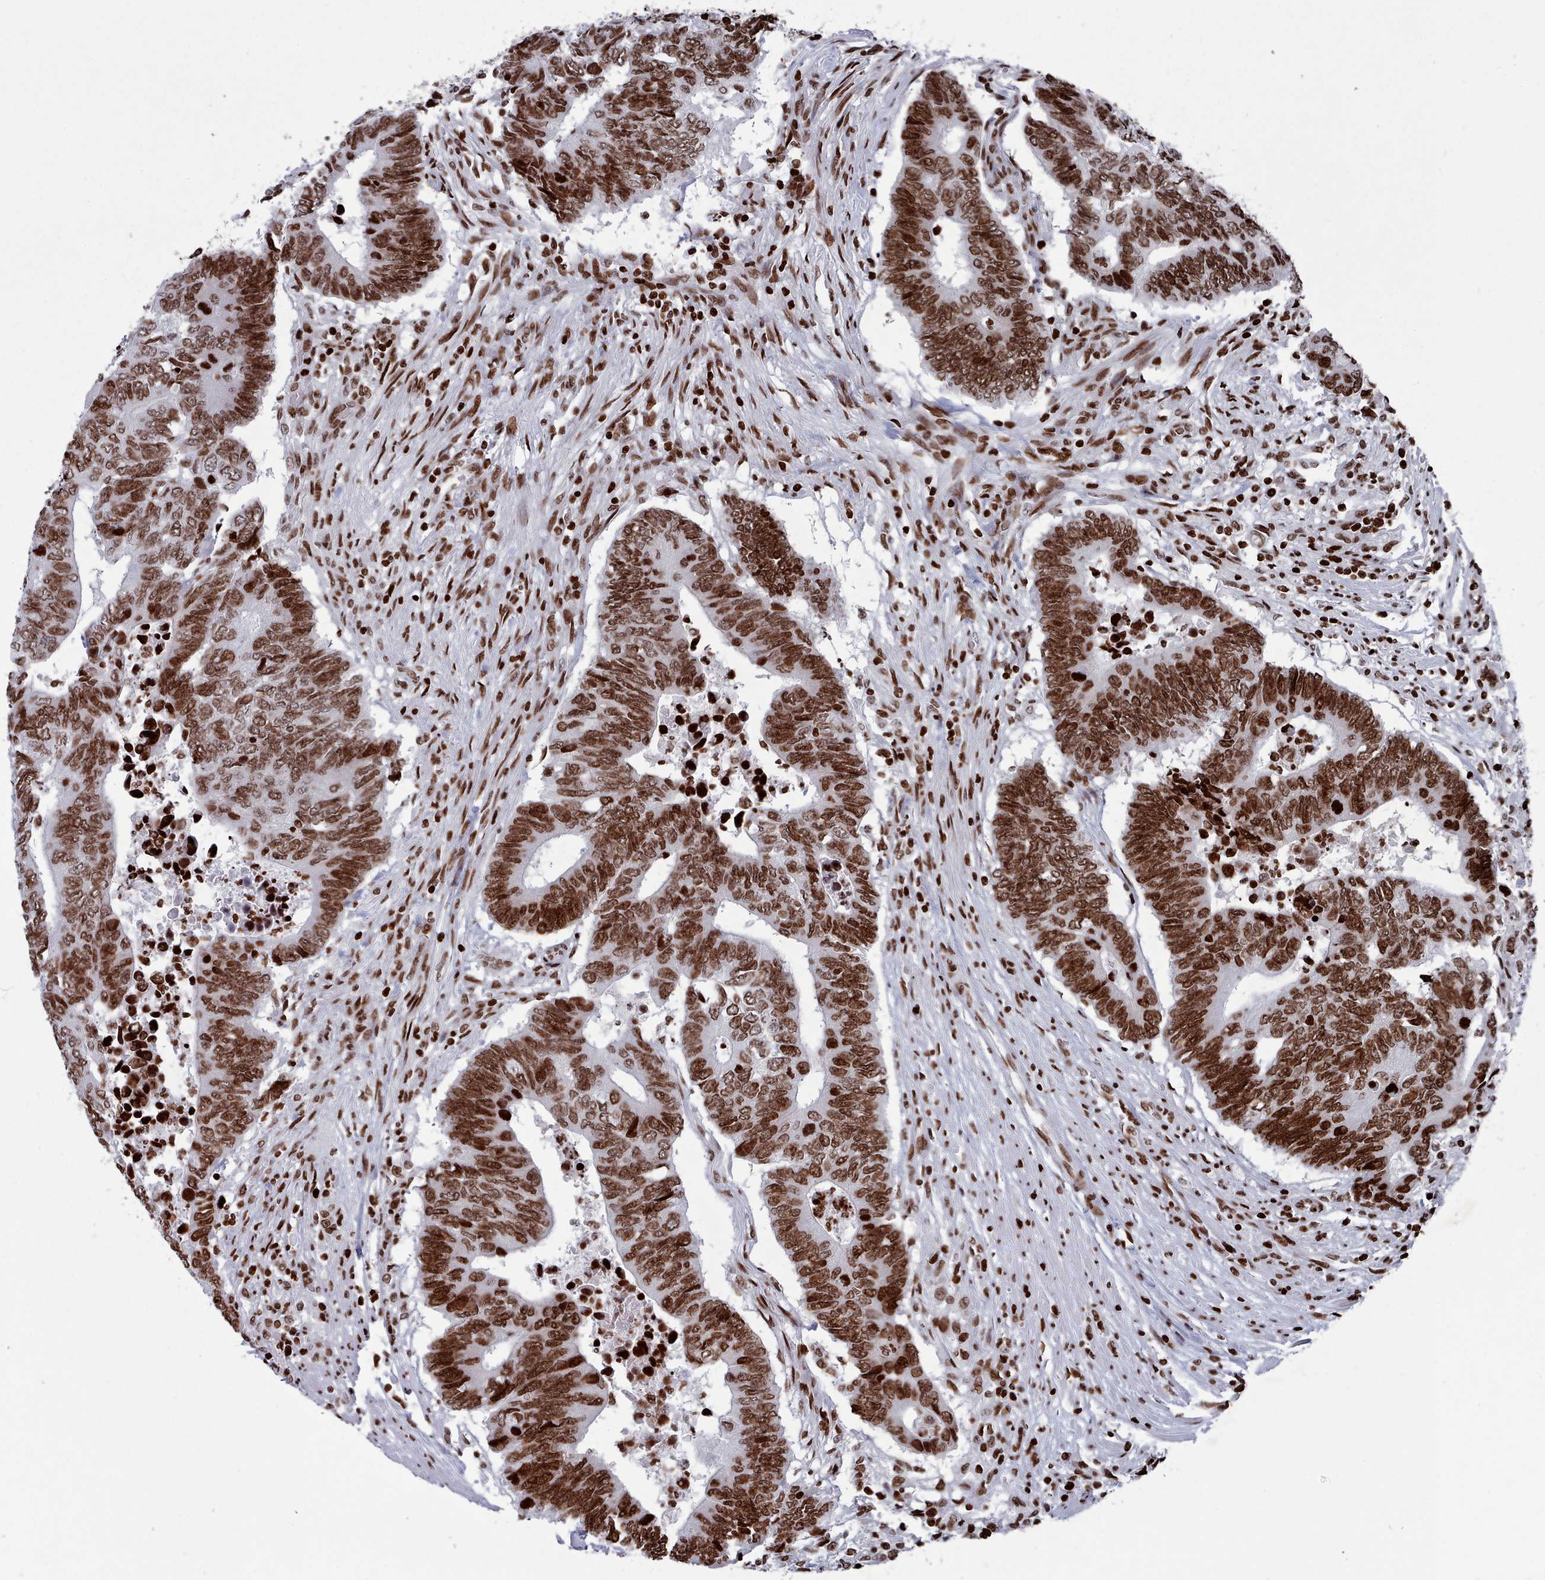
{"staining": {"intensity": "strong", "quantity": ">75%", "location": "nuclear"}, "tissue": "colorectal cancer", "cell_type": "Tumor cells", "image_type": "cancer", "snomed": [{"axis": "morphology", "description": "Adenocarcinoma, NOS"}, {"axis": "topography", "description": "Colon"}], "caption": "Adenocarcinoma (colorectal) was stained to show a protein in brown. There is high levels of strong nuclear expression in about >75% of tumor cells.", "gene": "PCDHB12", "patient": {"sex": "male", "age": 87}}